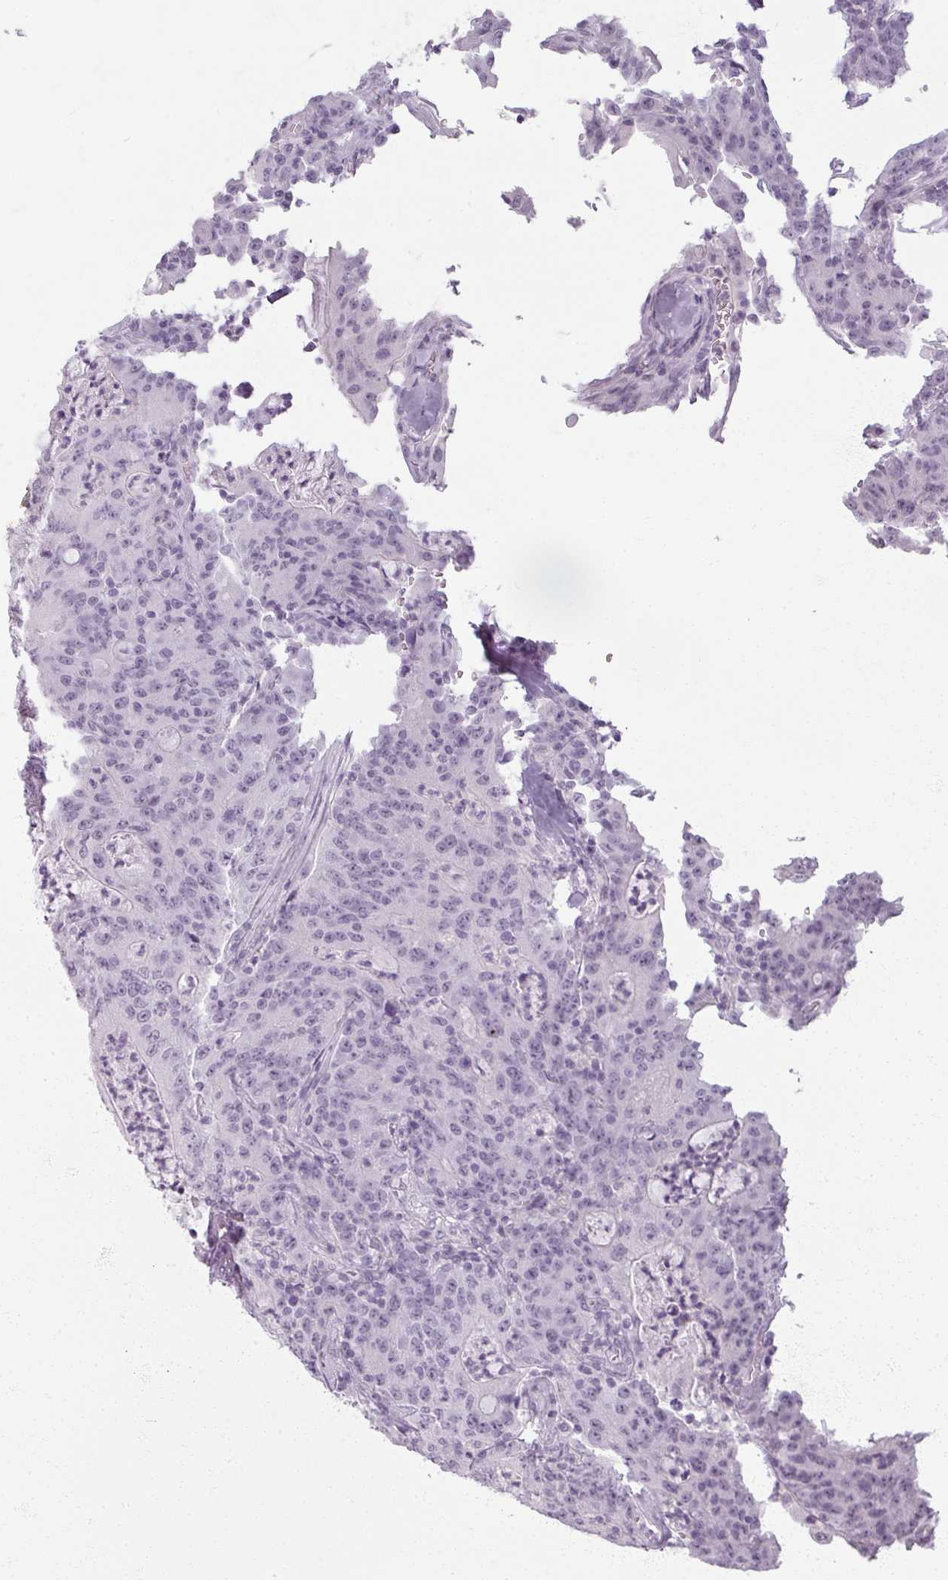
{"staining": {"intensity": "negative", "quantity": "none", "location": "none"}, "tissue": "colorectal cancer", "cell_type": "Tumor cells", "image_type": "cancer", "snomed": [{"axis": "morphology", "description": "Adenocarcinoma, NOS"}, {"axis": "topography", "description": "Colon"}], "caption": "Immunohistochemistry of colorectal cancer demonstrates no positivity in tumor cells.", "gene": "RFPL2", "patient": {"sex": "male", "age": 83}}